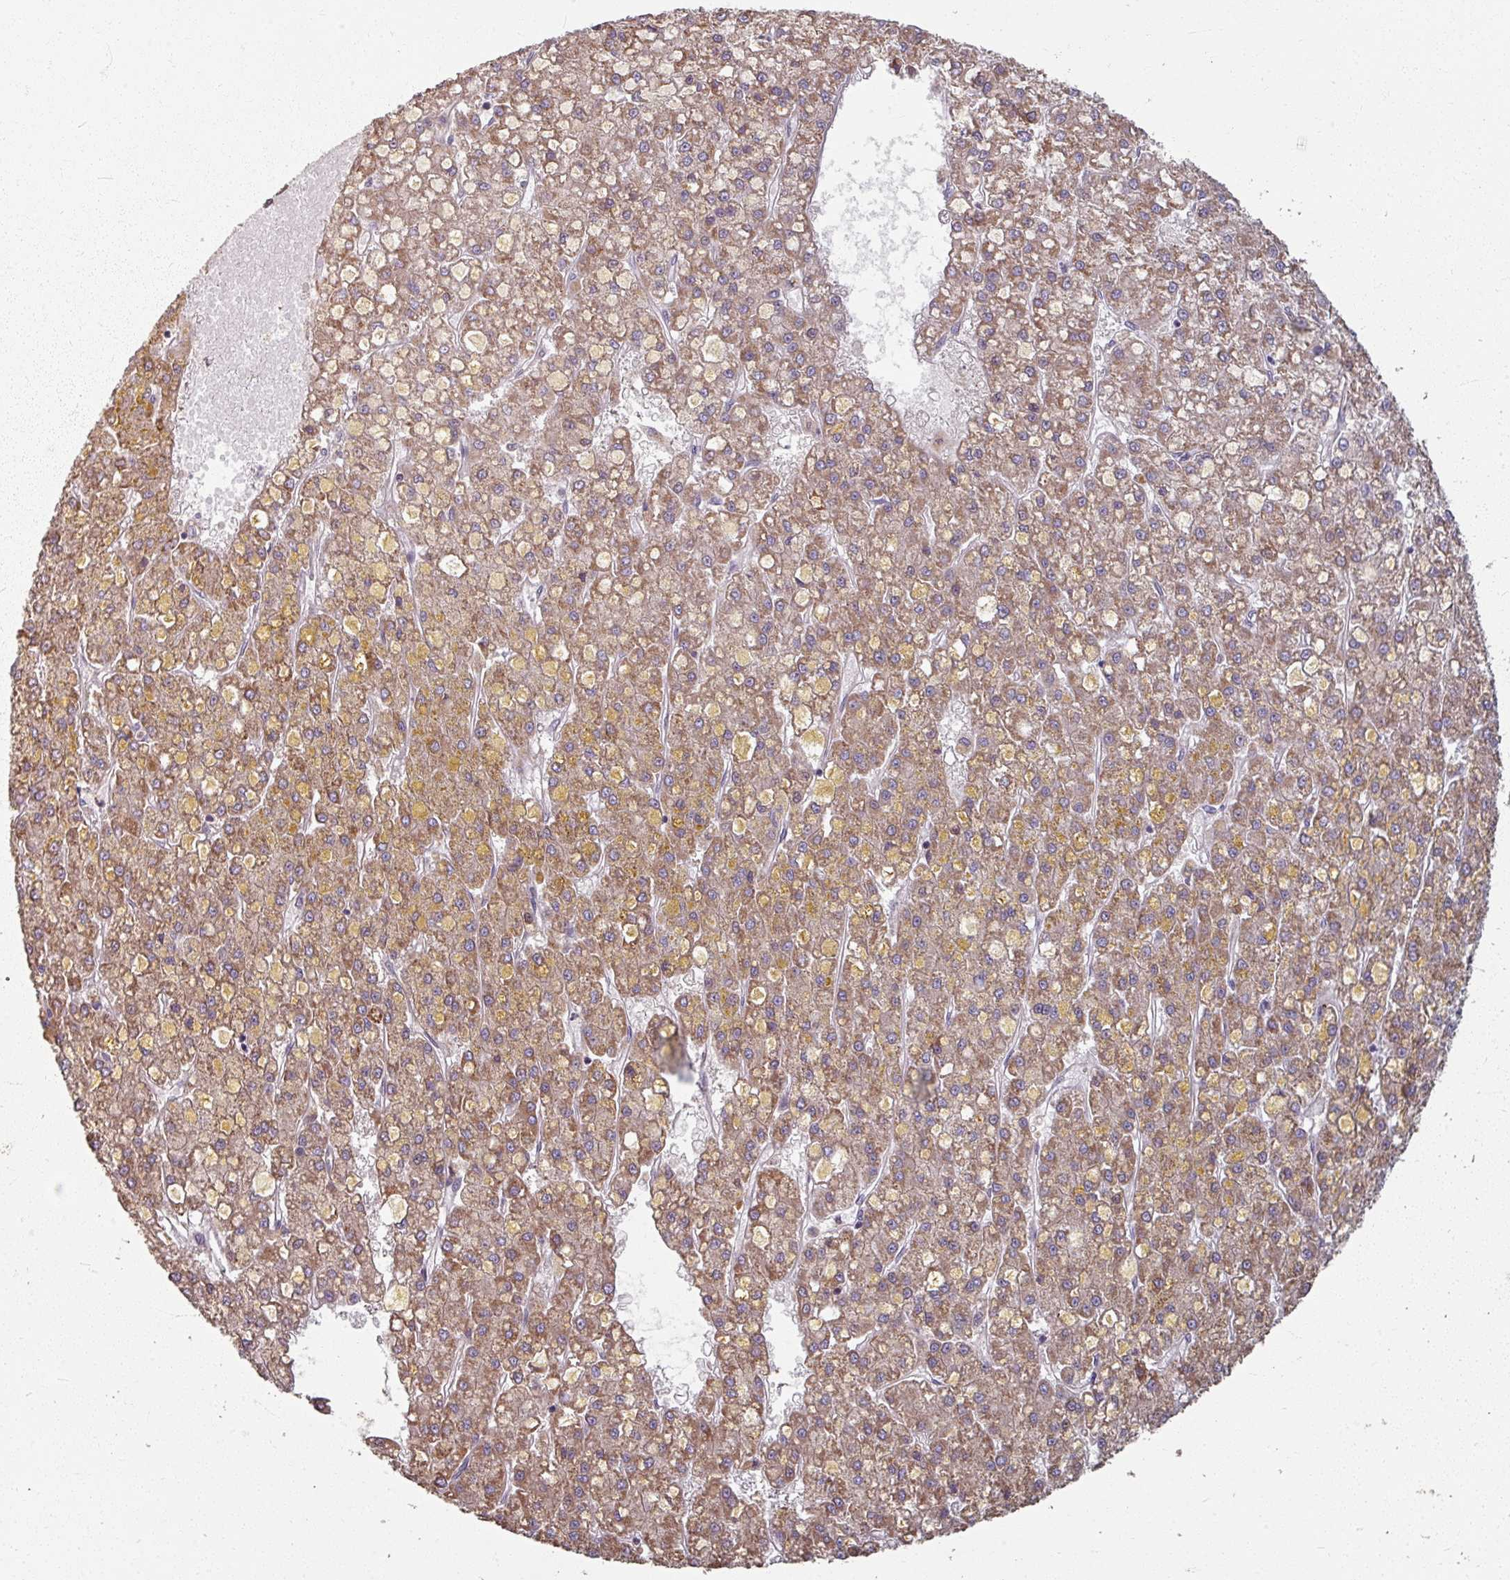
{"staining": {"intensity": "moderate", "quantity": ">75%", "location": "cytoplasmic/membranous"}, "tissue": "liver cancer", "cell_type": "Tumor cells", "image_type": "cancer", "snomed": [{"axis": "morphology", "description": "Carcinoma, Hepatocellular, NOS"}, {"axis": "topography", "description": "Liver"}], "caption": "The immunohistochemical stain highlights moderate cytoplasmic/membranous expression in tumor cells of hepatocellular carcinoma (liver) tissue.", "gene": "CCDC68", "patient": {"sex": "male", "age": 67}}